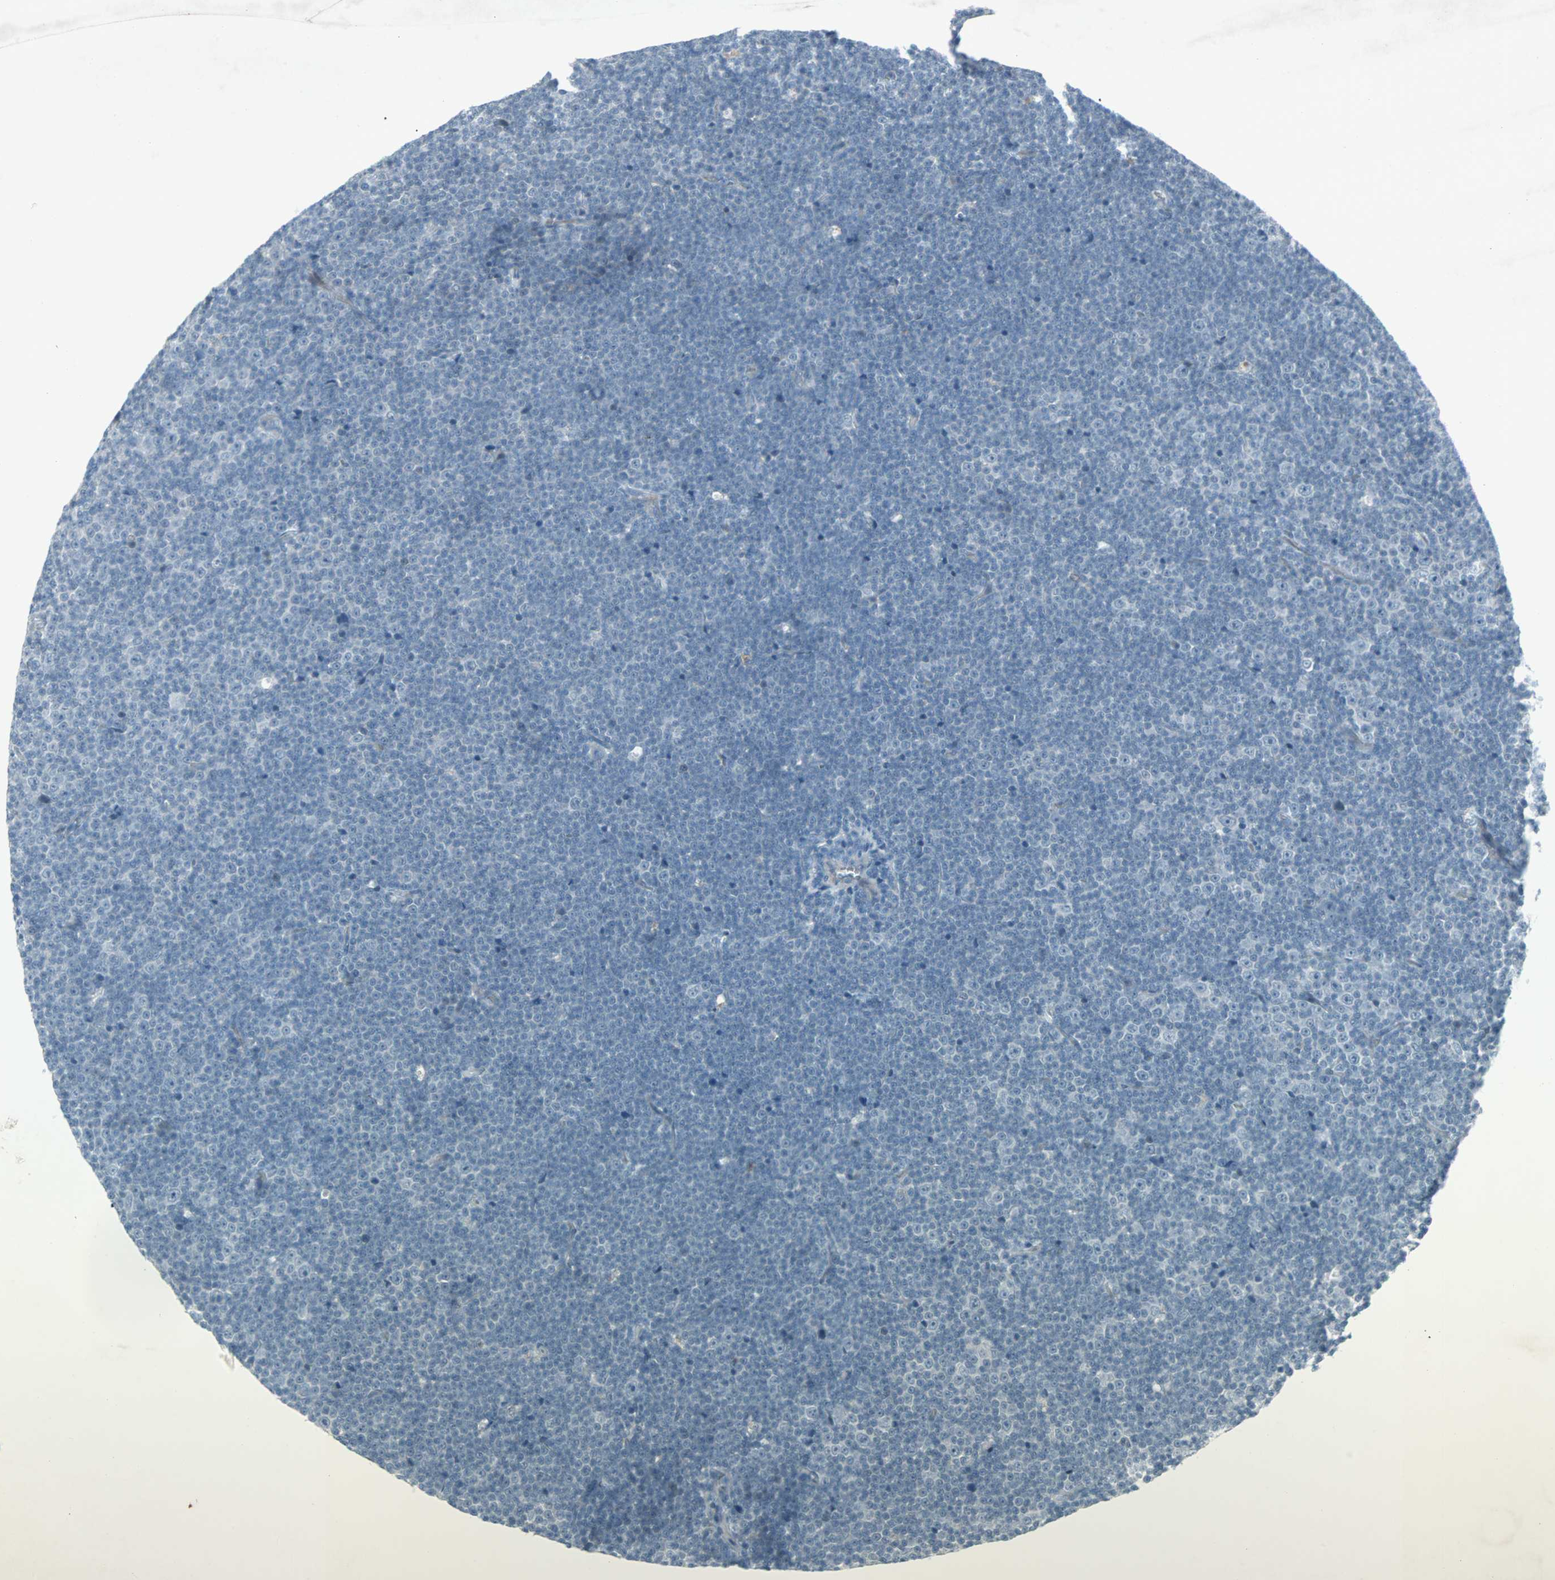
{"staining": {"intensity": "negative", "quantity": "none", "location": "none"}, "tissue": "lymphoma", "cell_type": "Tumor cells", "image_type": "cancer", "snomed": [{"axis": "morphology", "description": "Malignant lymphoma, non-Hodgkin's type, Low grade"}, {"axis": "topography", "description": "Lymph node"}], "caption": "Malignant lymphoma, non-Hodgkin's type (low-grade) was stained to show a protein in brown. There is no significant expression in tumor cells. (DAB immunohistochemistry, high magnification).", "gene": "LANCL3", "patient": {"sex": "female", "age": 67}}